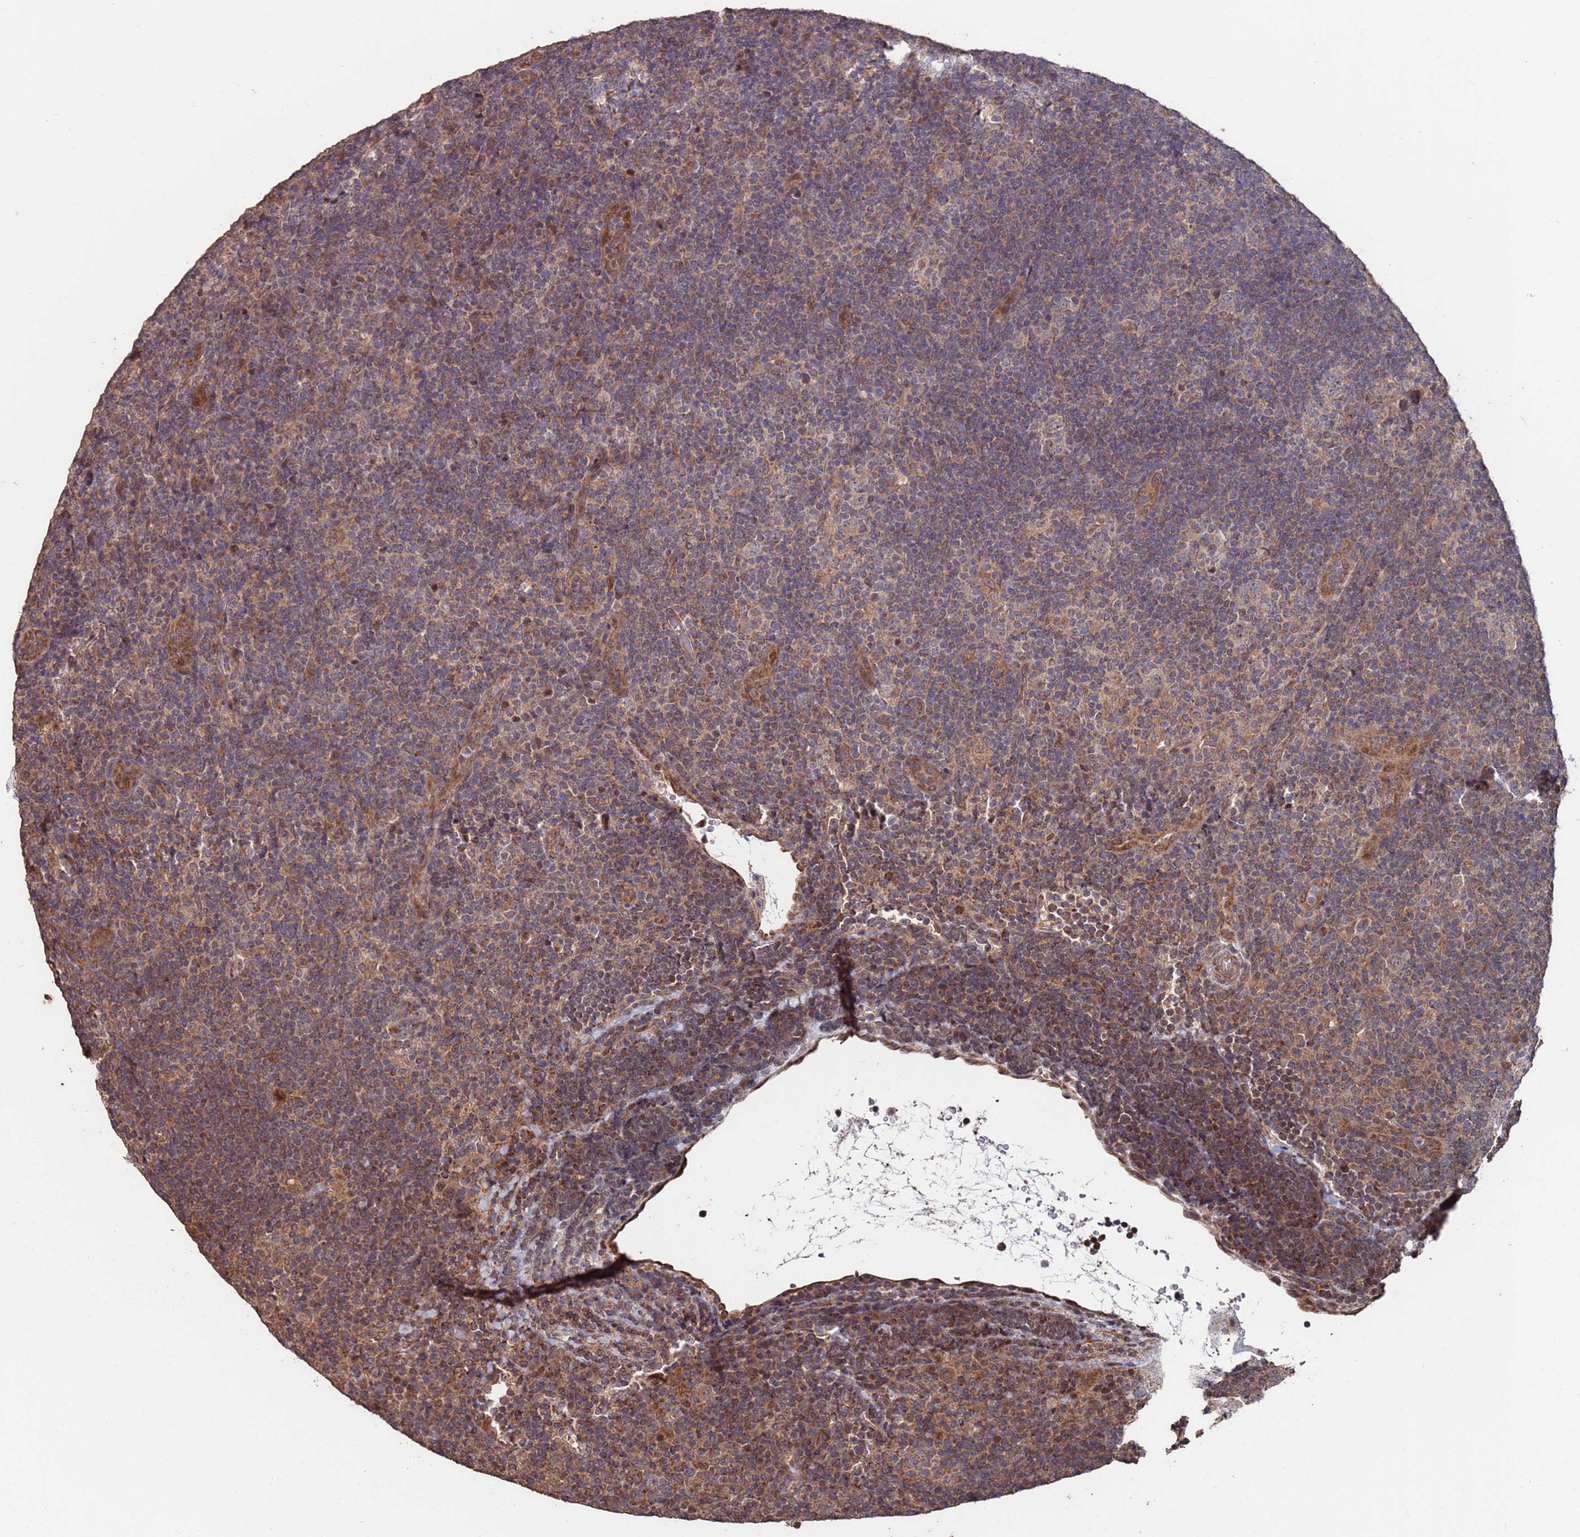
{"staining": {"intensity": "weak", "quantity": "25%-75%", "location": "cytoplasmic/membranous"}, "tissue": "lymphoma", "cell_type": "Tumor cells", "image_type": "cancer", "snomed": [{"axis": "morphology", "description": "Hodgkin's disease, NOS"}, {"axis": "topography", "description": "Lymph node"}], "caption": "The photomicrograph shows a brown stain indicating the presence of a protein in the cytoplasmic/membranous of tumor cells in Hodgkin's disease. (brown staining indicates protein expression, while blue staining denotes nuclei).", "gene": "PRR7", "patient": {"sex": "female", "age": 57}}